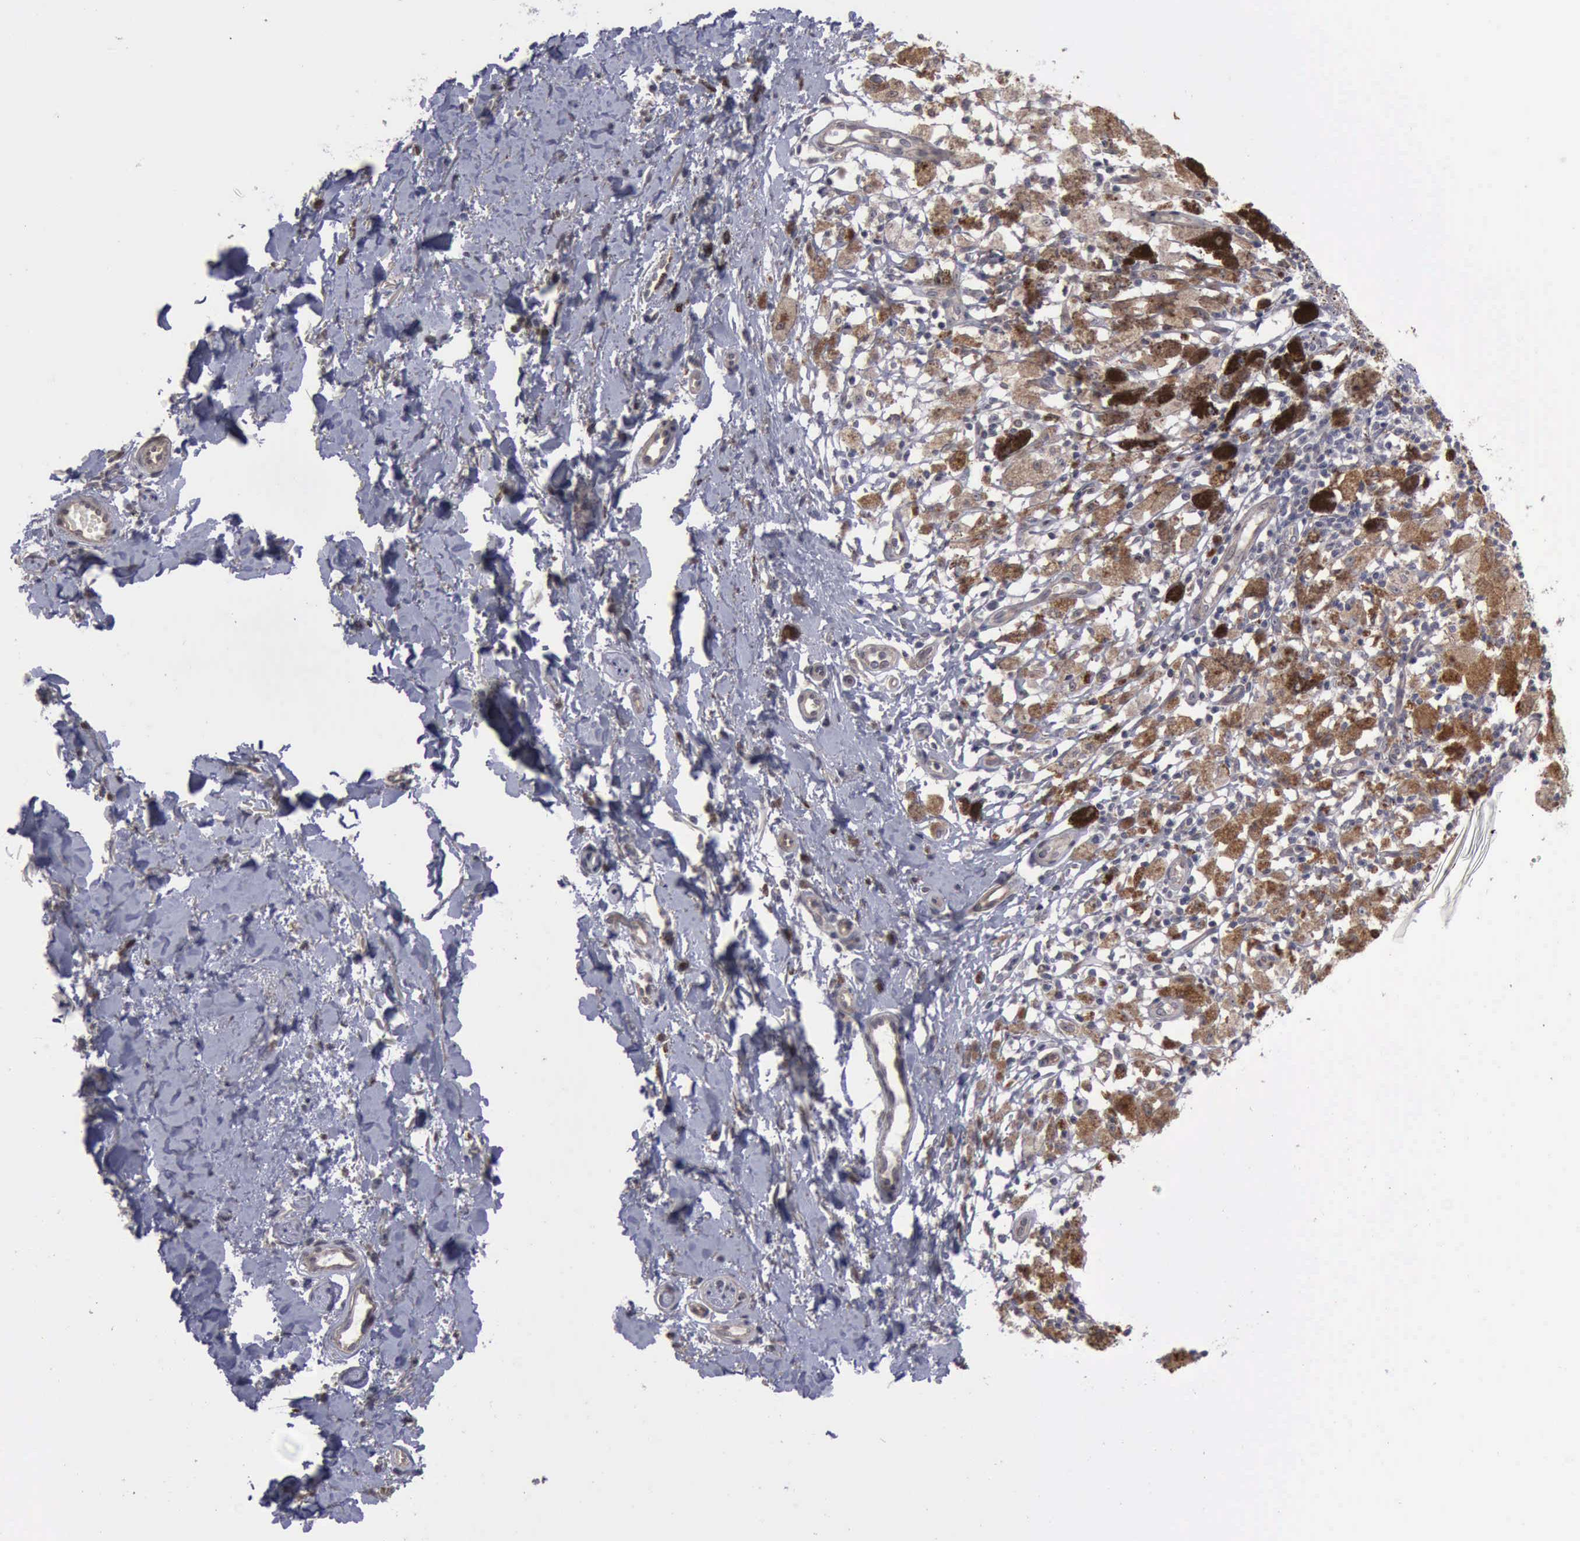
{"staining": {"intensity": "moderate", "quantity": "<25%", "location": "cytoplasmic/membranous"}, "tissue": "melanoma", "cell_type": "Tumor cells", "image_type": "cancer", "snomed": [{"axis": "morphology", "description": "Malignant melanoma, NOS"}, {"axis": "topography", "description": "Skin"}], "caption": "Malignant melanoma stained for a protein (brown) reveals moderate cytoplasmic/membranous positive positivity in about <25% of tumor cells.", "gene": "MMP9", "patient": {"sex": "male", "age": 45}}